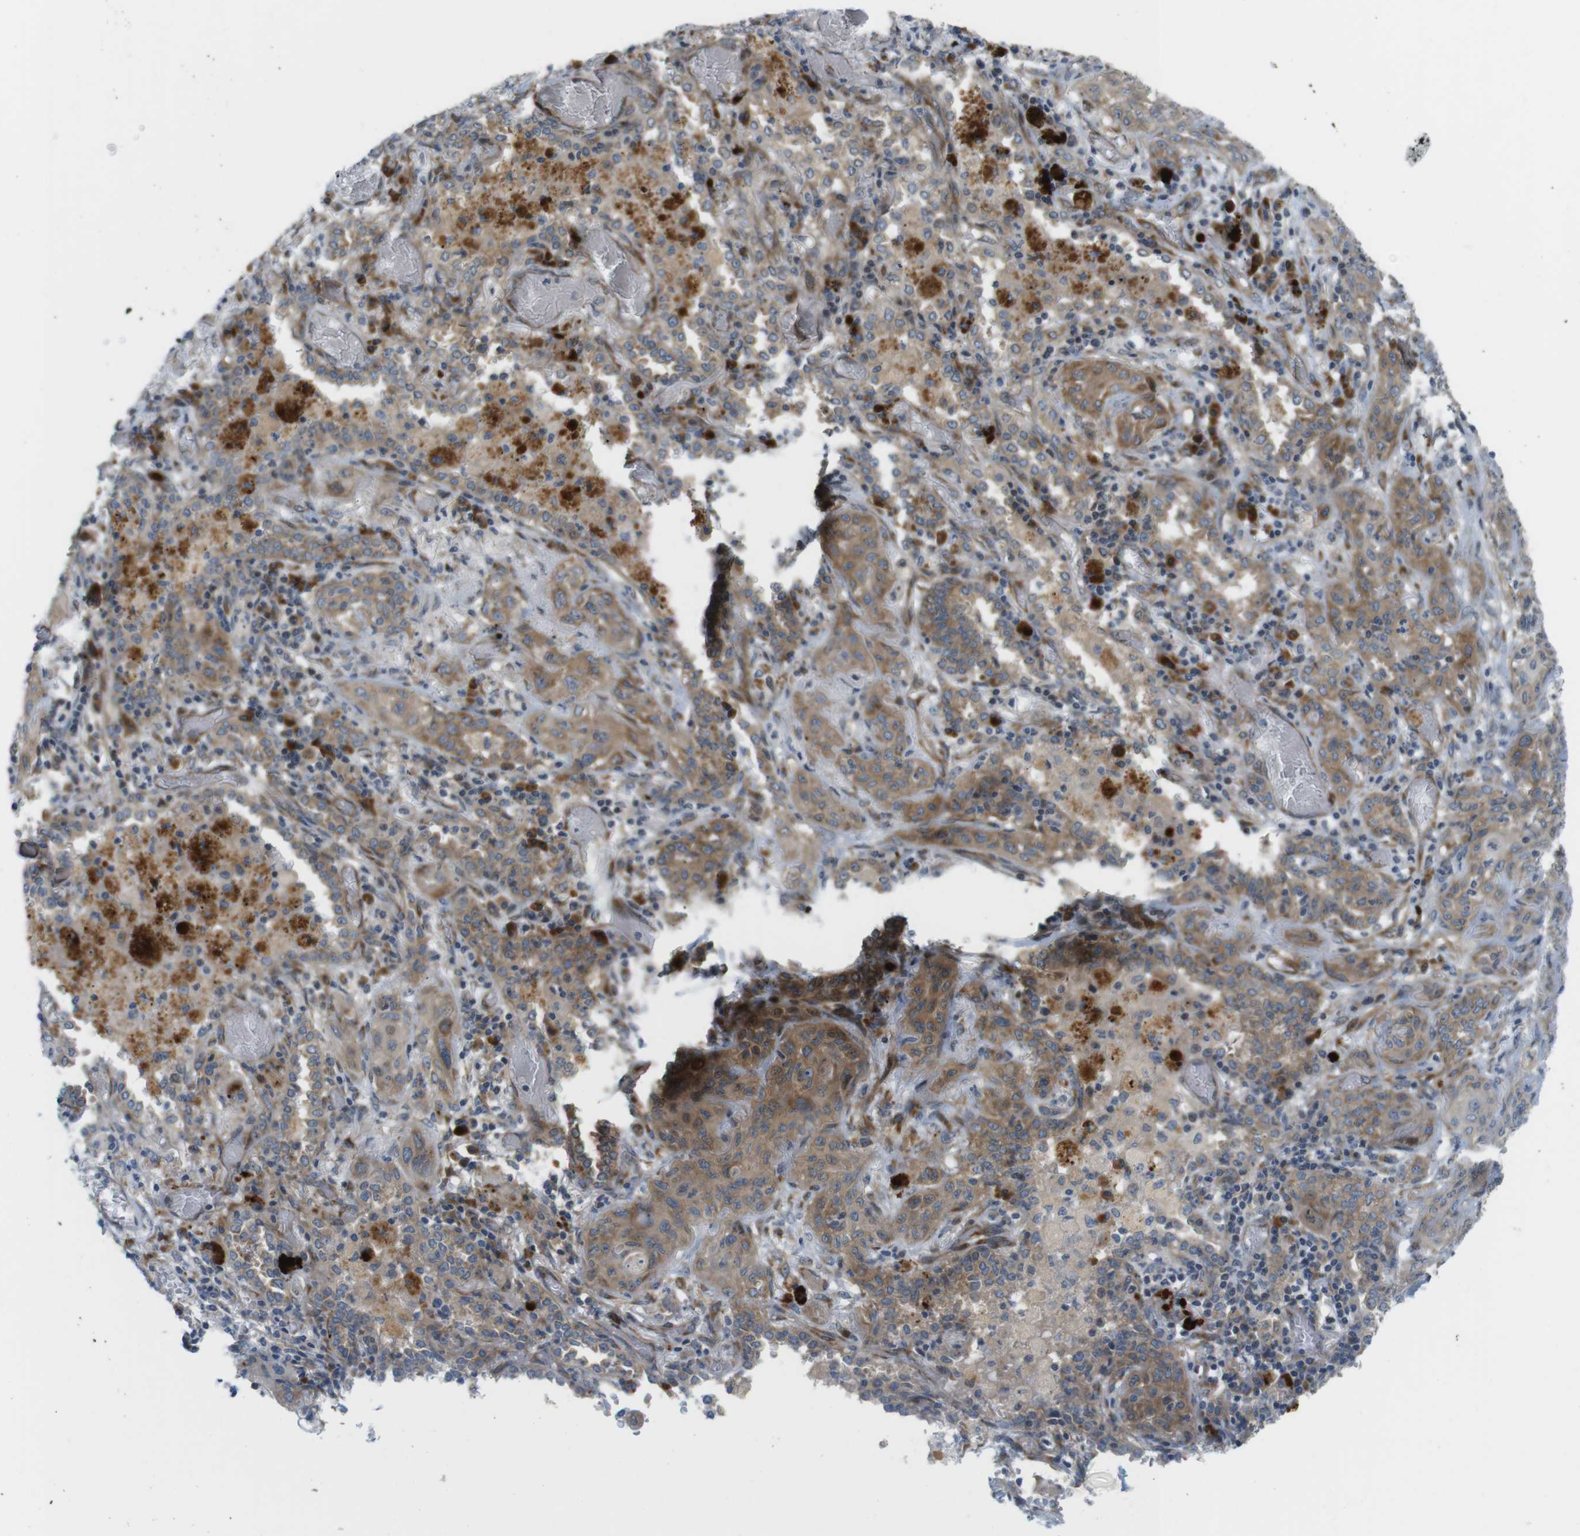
{"staining": {"intensity": "moderate", "quantity": ">75%", "location": "cytoplasmic/membranous"}, "tissue": "lung cancer", "cell_type": "Tumor cells", "image_type": "cancer", "snomed": [{"axis": "morphology", "description": "Squamous cell carcinoma, NOS"}, {"axis": "topography", "description": "Lung"}], "caption": "A photomicrograph of human lung cancer stained for a protein shows moderate cytoplasmic/membranous brown staining in tumor cells.", "gene": "GJC3", "patient": {"sex": "female", "age": 47}}